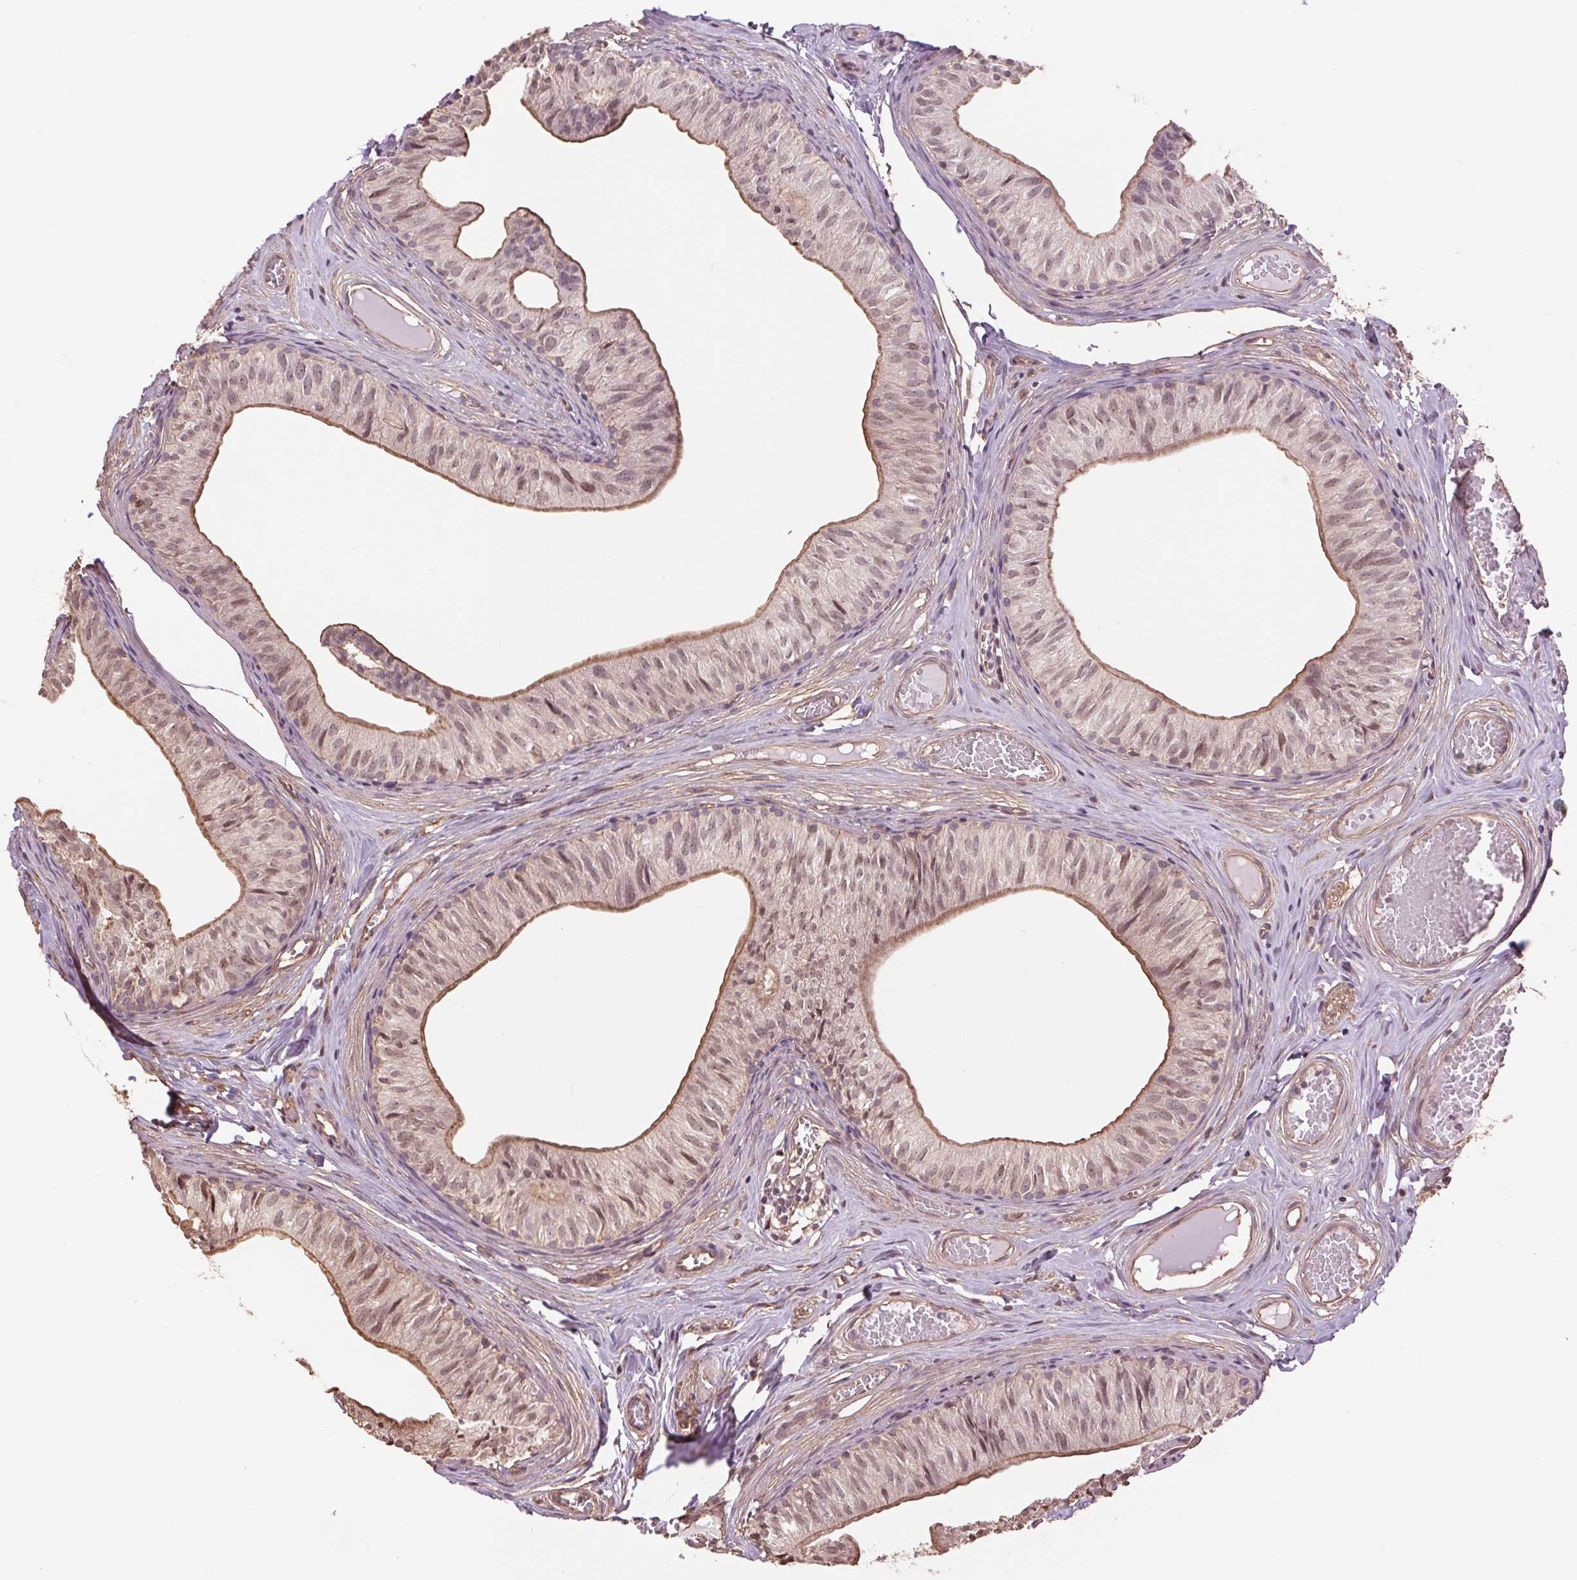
{"staining": {"intensity": "moderate", "quantity": "25%-75%", "location": "cytoplasmic/membranous,nuclear"}, "tissue": "epididymis", "cell_type": "Glandular cells", "image_type": "normal", "snomed": [{"axis": "morphology", "description": "Normal tissue, NOS"}, {"axis": "topography", "description": "Epididymis"}], "caption": "This image demonstrates immunohistochemistry staining of benign human epididymis, with medium moderate cytoplasmic/membranous,nuclear positivity in approximately 25%-75% of glandular cells.", "gene": "PALM", "patient": {"sex": "male", "age": 25}}